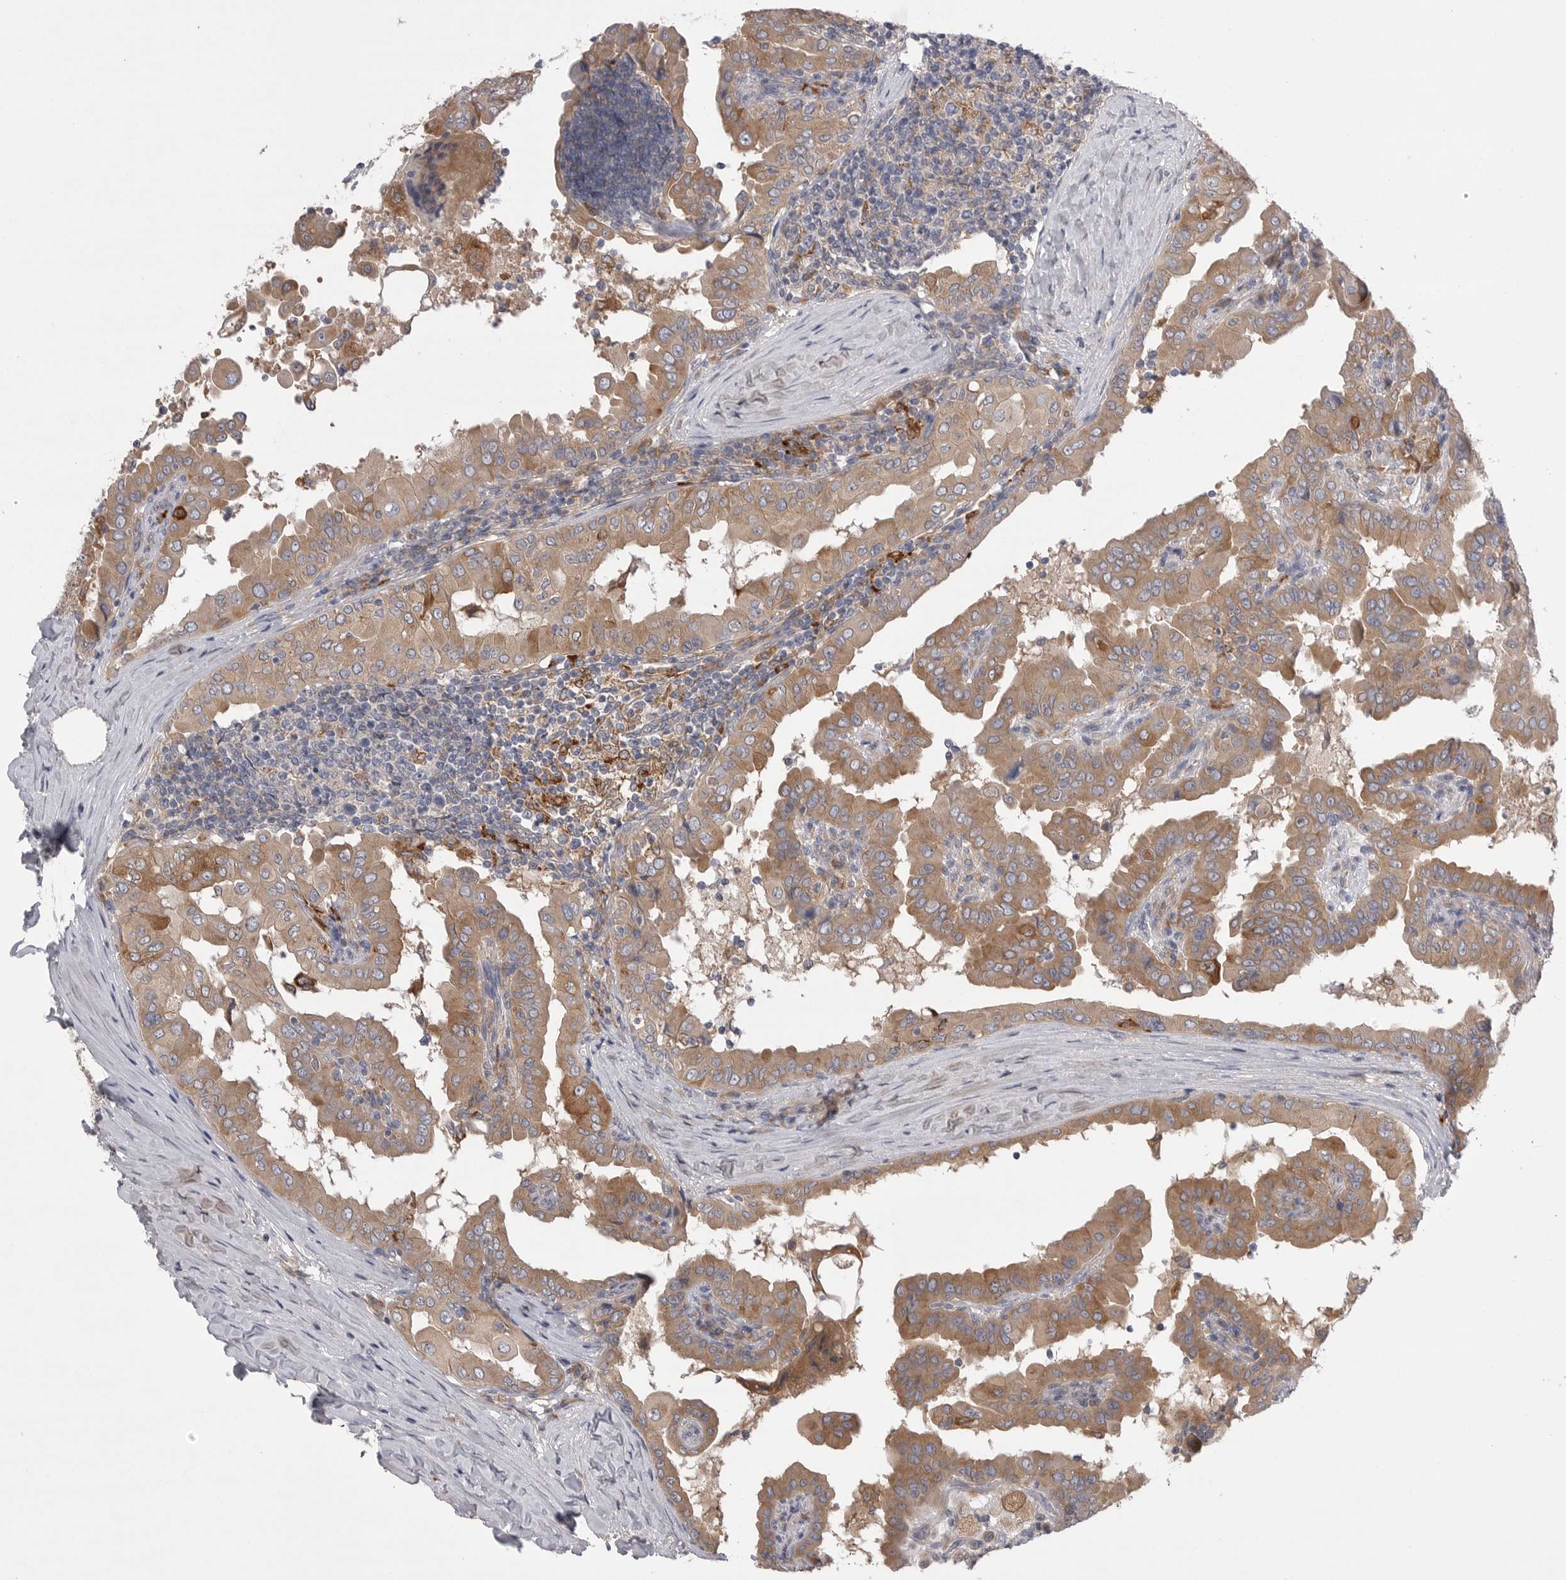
{"staining": {"intensity": "moderate", "quantity": ">75%", "location": "cytoplasmic/membranous"}, "tissue": "thyroid cancer", "cell_type": "Tumor cells", "image_type": "cancer", "snomed": [{"axis": "morphology", "description": "Papillary adenocarcinoma, NOS"}, {"axis": "topography", "description": "Thyroid gland"}], "caption": "A brown stain labels moderate cytoplasmic/membranous positivity of a protein in human papillary adenocarcinoma (thyroid) tumor cells.", "gene": "VAC14", "patient": {"sex": "male", "age": 33}}